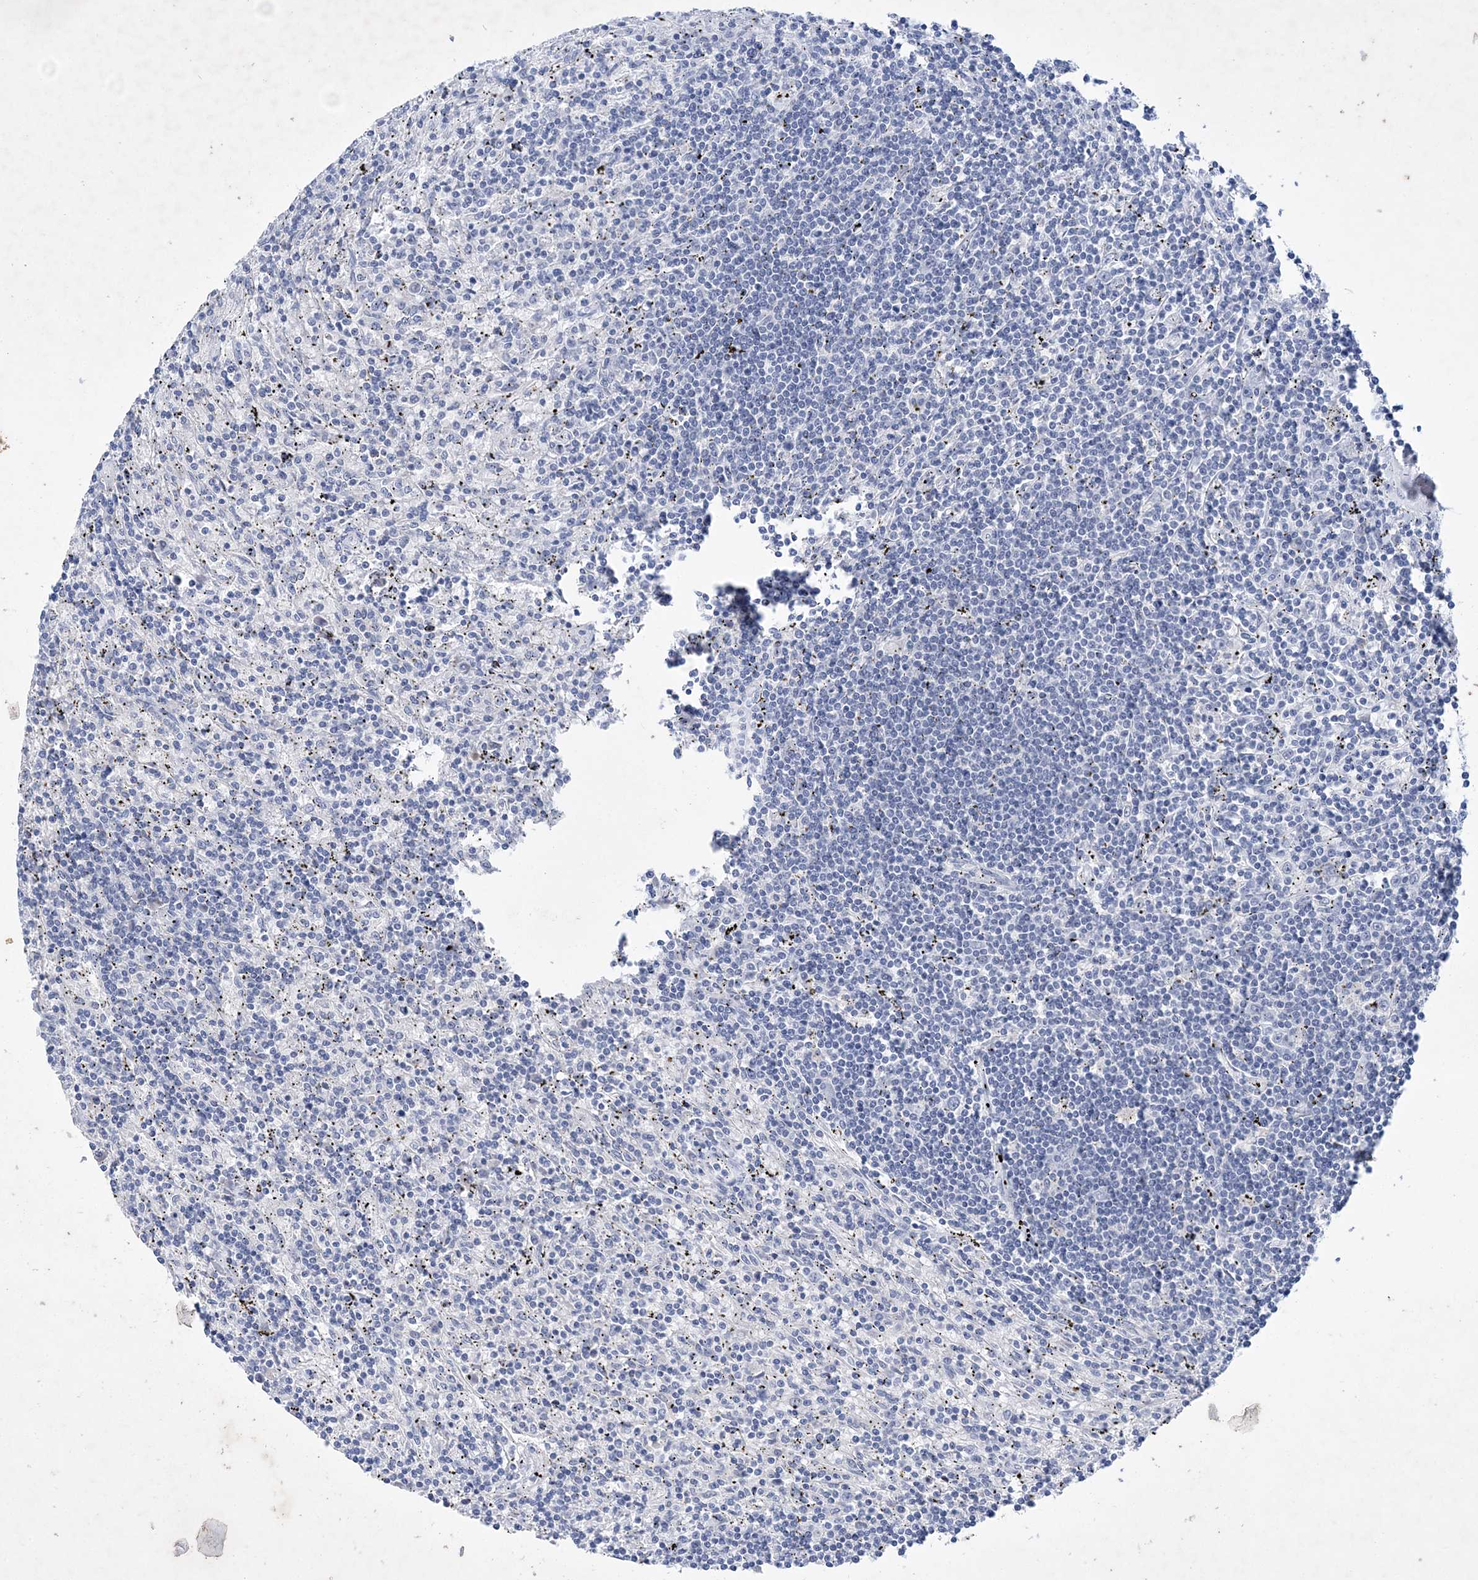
{"staining": {"intensity": "negative", "quantity": "none", "location": "none"}, "tissue": "lymphoma", "cell_type": "Tumor cells", "image_type": "cancer", "snomed": [{"axis": "morphology", "description": "Malignant lymphoma, non-Hodgkin's type, Low grade"}, {"axis": "topography", "description": "Spleen"}], "caption": "Image shows no protein expression in tumor cells of lymphoma tissue.", "gene": "COPS8", "patient": {"sex": "male", "age": 76}}